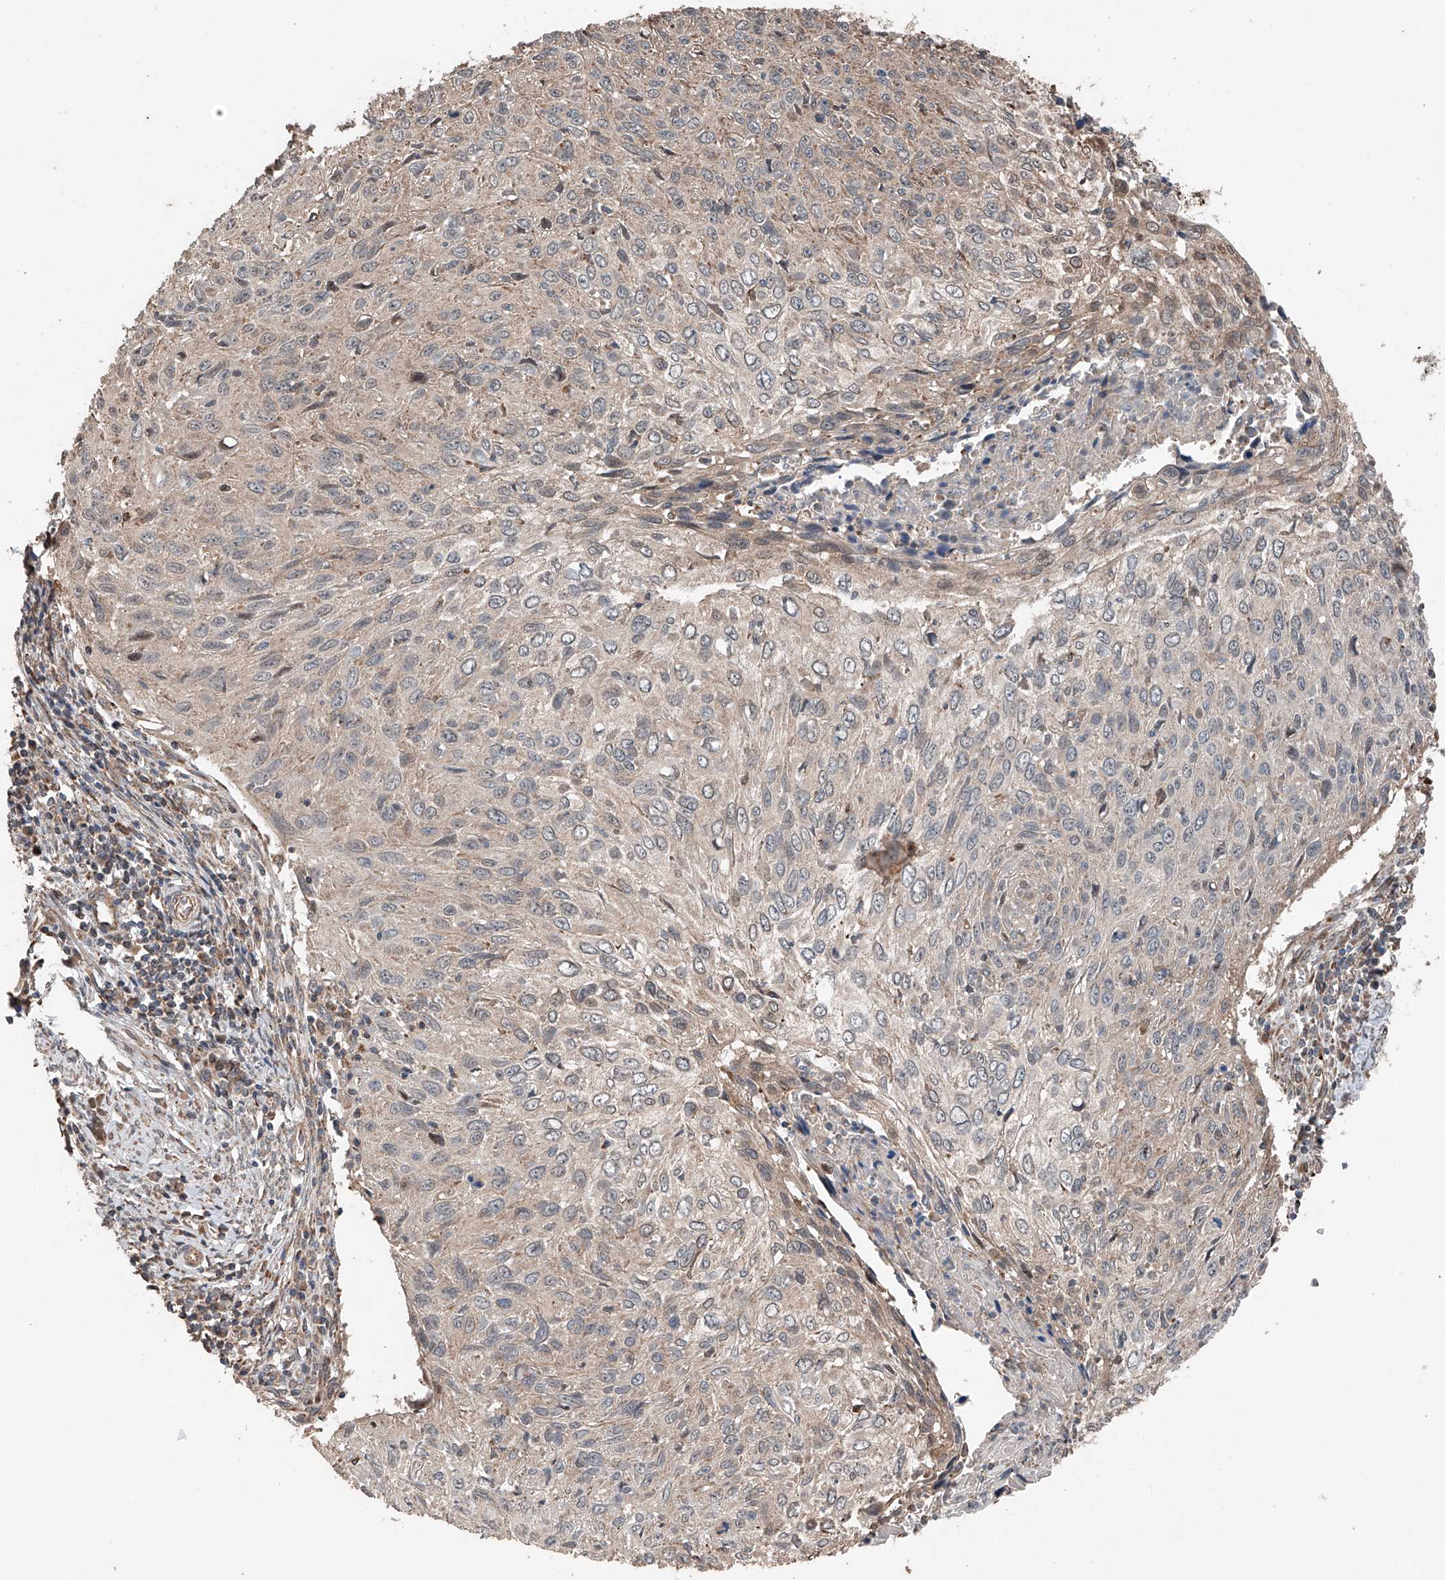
{"staining": {"intensity": "weak", "quantity": "<25%", "location": "cytoplasmic/membranous"}, "tissue": "cervical cancer", "cell_type": "Tumor cells", "image_type": "cancer", "snomed": [{"axis": "morphology", "description": "Squamous cell carcinoma, NOS"}, {"axis": "topography", "description": "Cervix"}], "caption": "Squamous cell carcinoma (cervical) stained for a protein using immunohistochemistry exhibits no positivity tumor cells.", "gene": "AP4B1", "patient": {"sex": "female", "age": 51}}